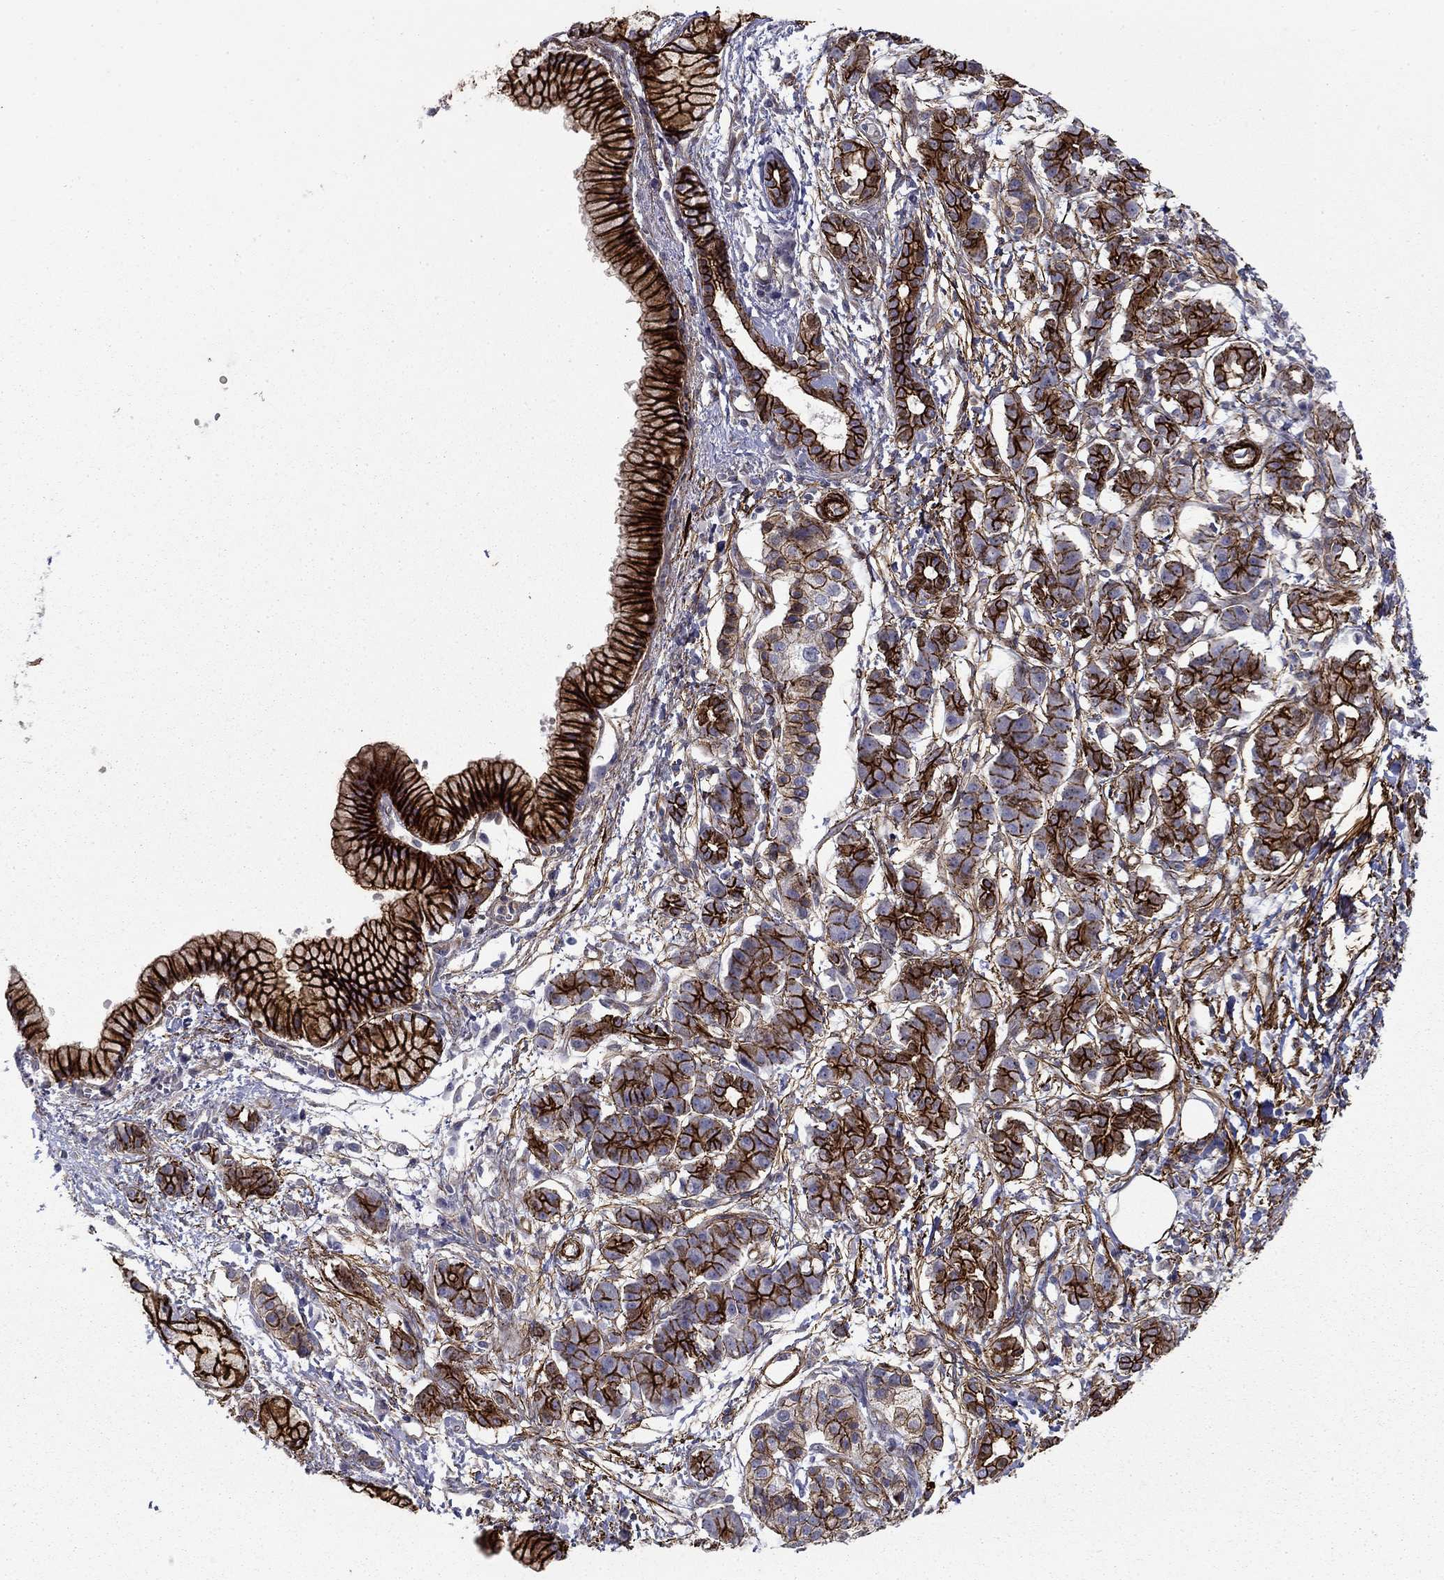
{"staining": {"intensity": "strong", "quantity": ">75%", "location": "cytoplasmic/membranous"}, "tissue": "pancreatic cancer", "cell_type": "Tumor cells", "image_type": "cancer", "snomed": [{"axis": "morphology", "description": "Adenocarcinoma, NOS"}, {"axis": "topography", "description": "Pancreas"}], "caption": "Protein expression analysis of pancreatic adenocarcinoma exhibits strong cytoplasmic/membranous positivity in approximately >75% of tumor cells.", "gene": "KRBA1", "patient": {"sex": "male", "age": 72}}